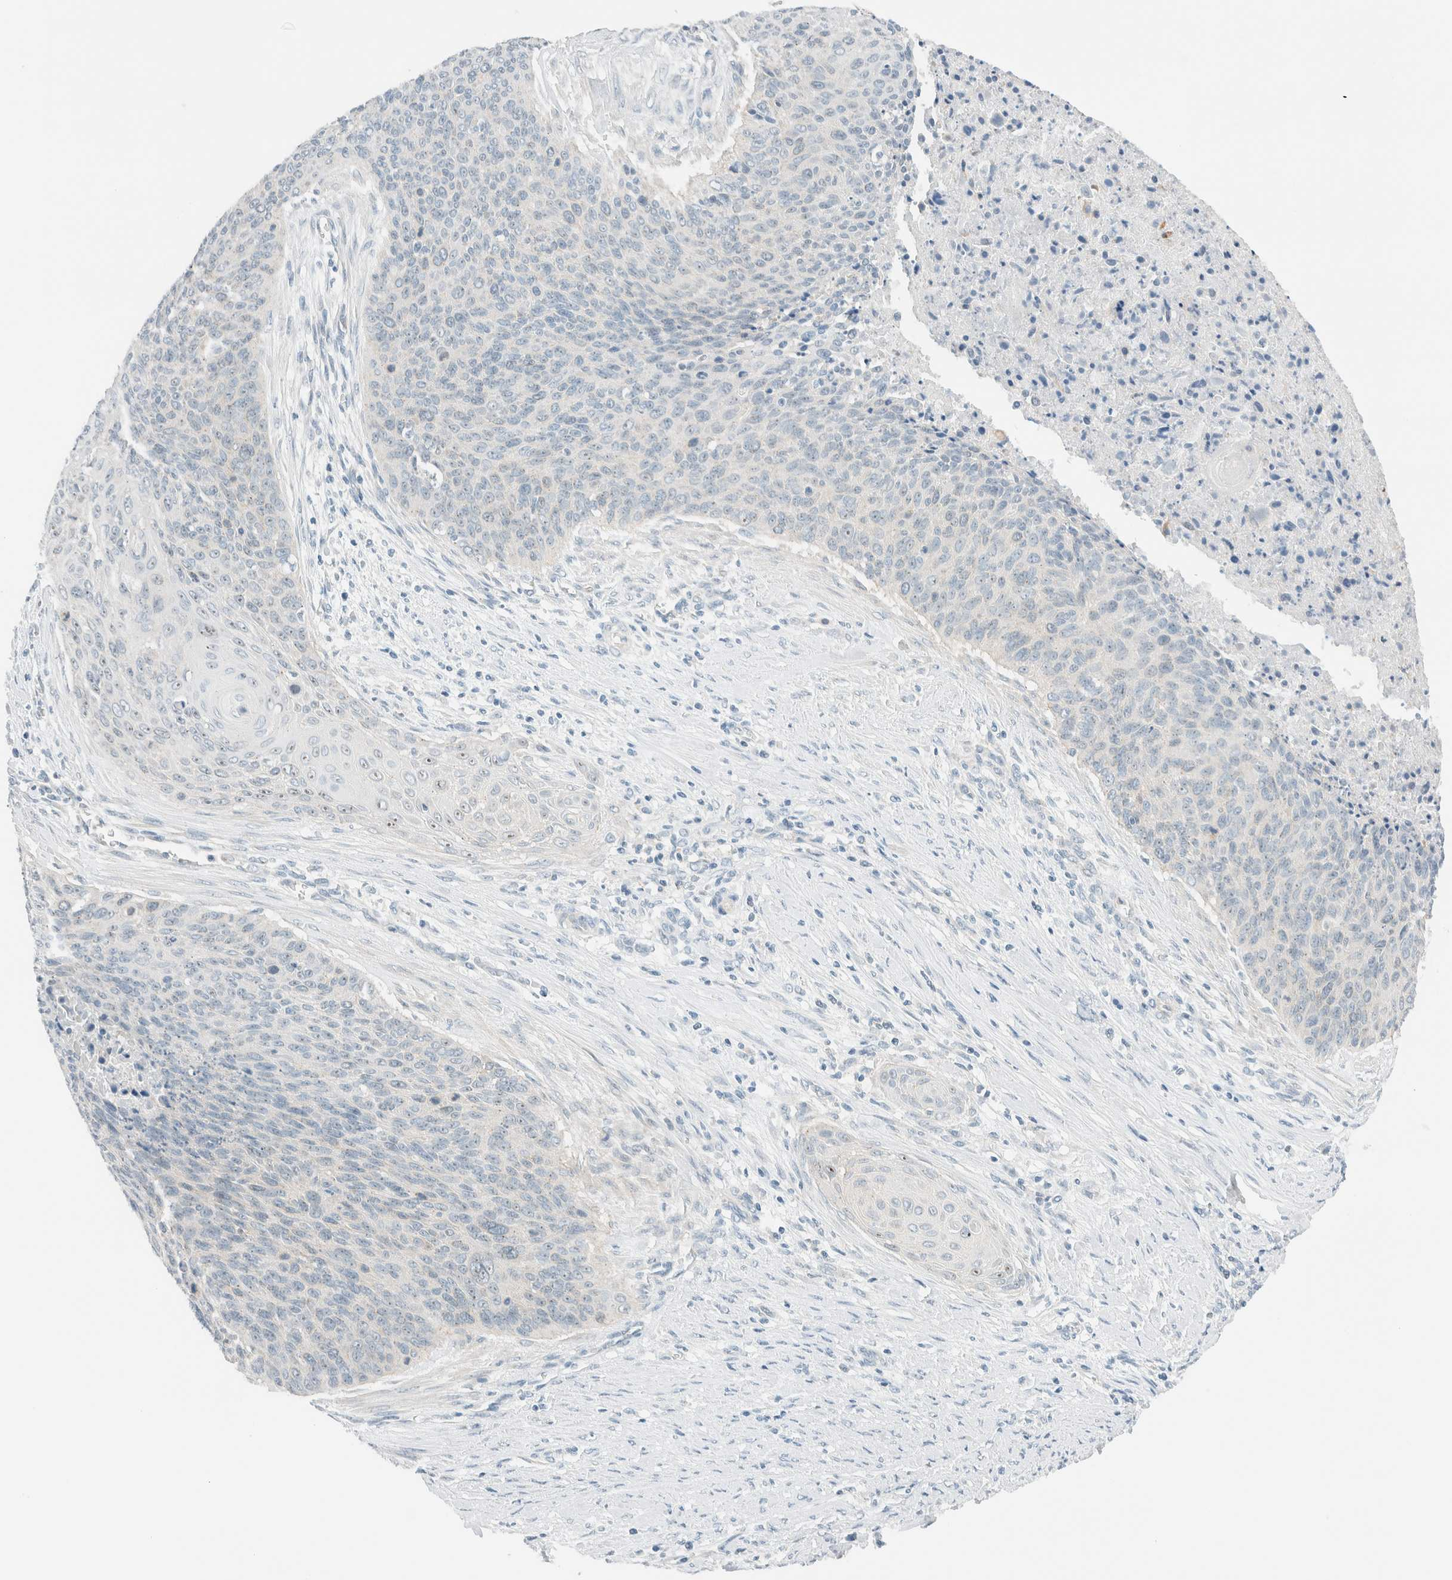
{"staining": {"intensity": "weak", "quantity": "25%-75%", "location": "nuclear"}, "tissue": "cervical cancer", "cell_type": "Tumor cells", "image_type": "cancer", "snomed": [{"axis": "morphology", "description": "Squamous cell carcinoma, NOS"}, {"axis": "topography", "description": "Cervix"}], "caption": "Immunohistochemical staining of human cervical squamous cell carcinoma demonstrates low levels of weak nuclear protein positivity in about 25%-75% of tumor cells. Using DAB (brown) and hematoxylin (blue) stains, captured at high magnification using brightfield microscopy.", "gene": "NDE1", "patient": {"sex": "female", "age": 55}}